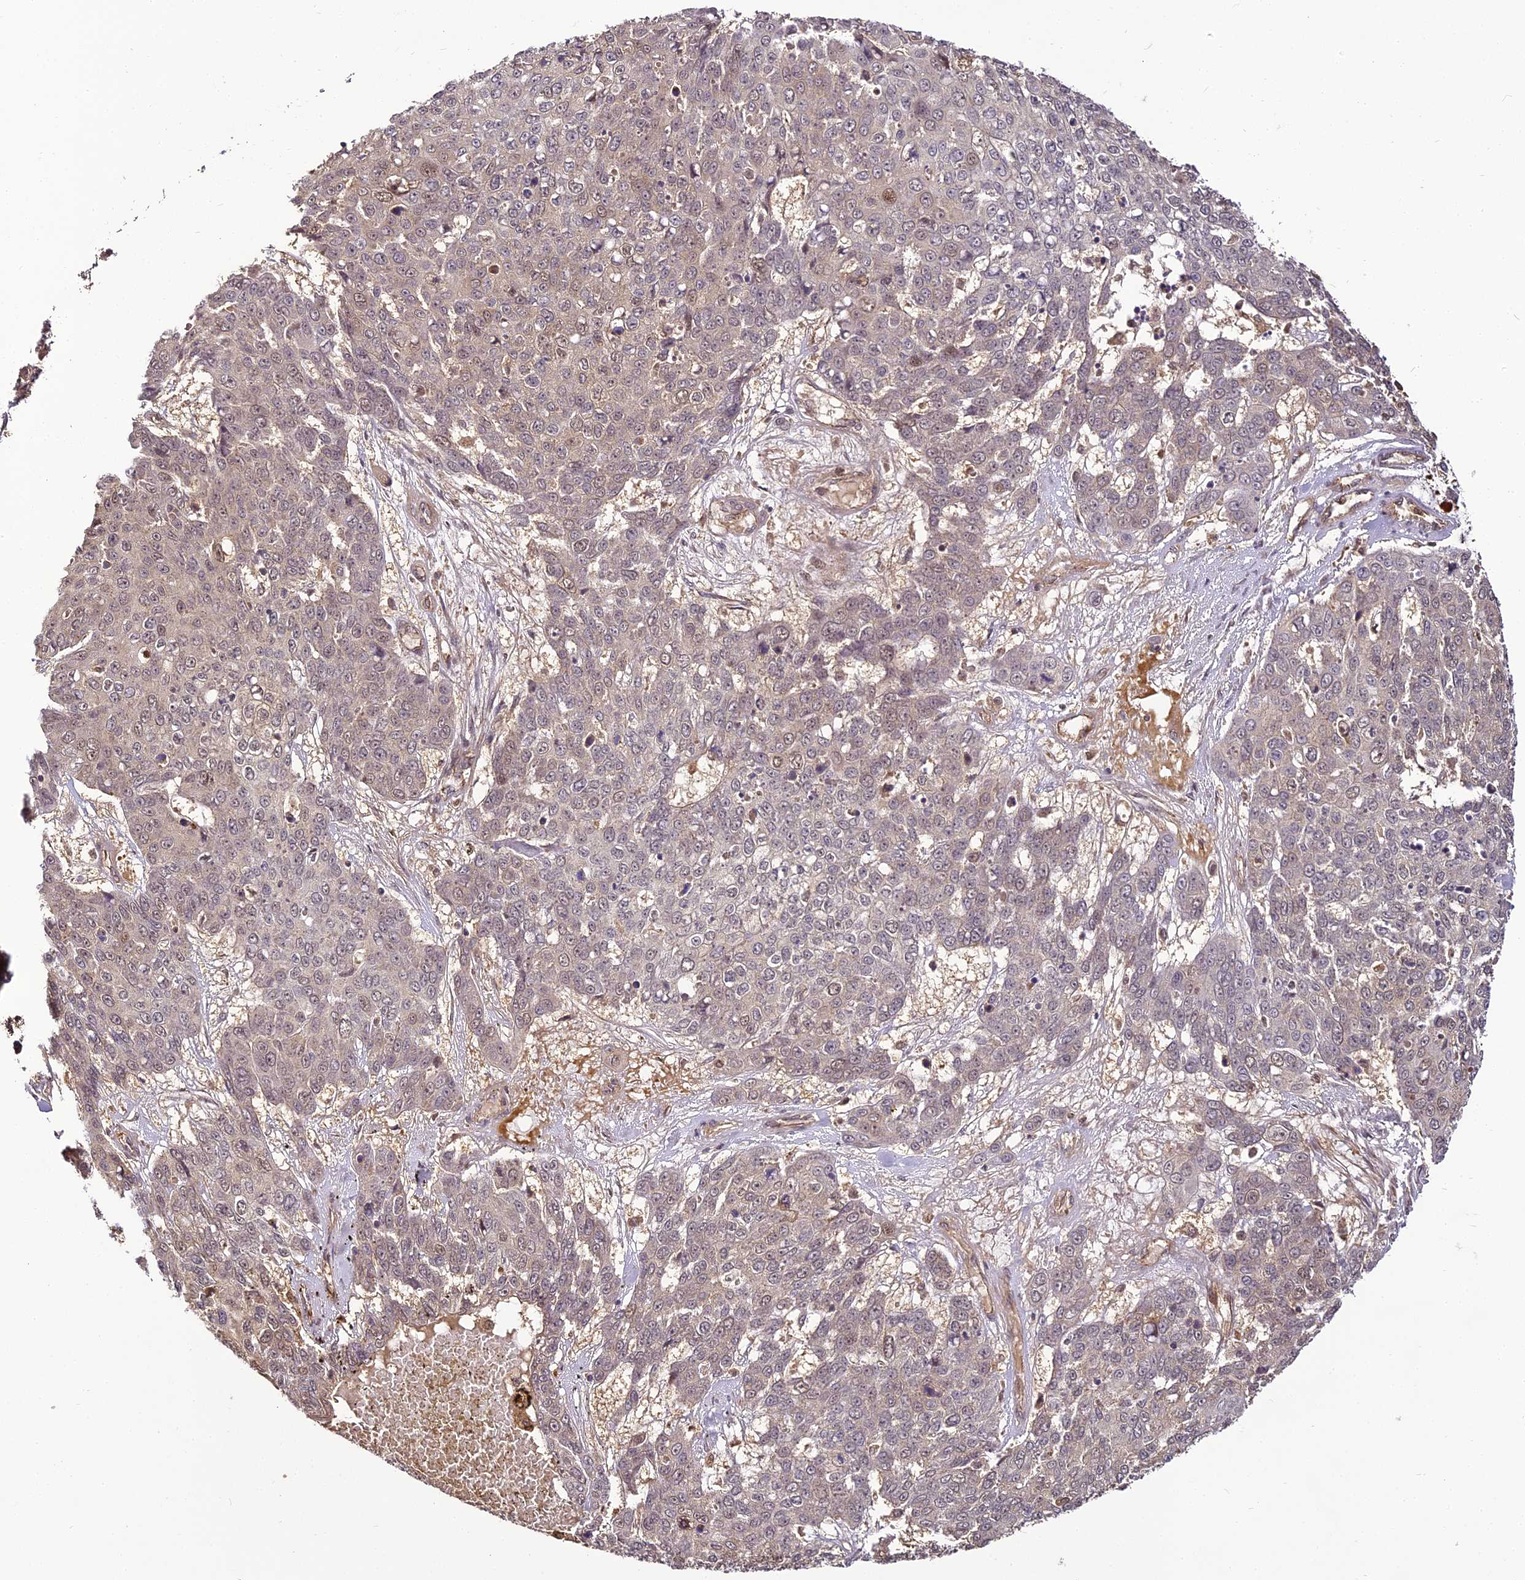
{"staining": {"intensity": "negative", "quantity": "none", "location": "none"}, "tissue": "skin cancer", "cell_type": "Tumor cells", "image_type": "cancer", "snomed": [{"axis": "morphology", "description": "Squamous cell carcinoma, NOS"}, {"axis": "topography", "description": "Skin"}], "caption": "DAB immunohistochemical staining of skin cancer (squamous cell carcinoma) exhibits no significant expression in tumor cells.", "gene": "BCDIN3D", "patient": {"sex": "male", "age": 71}}